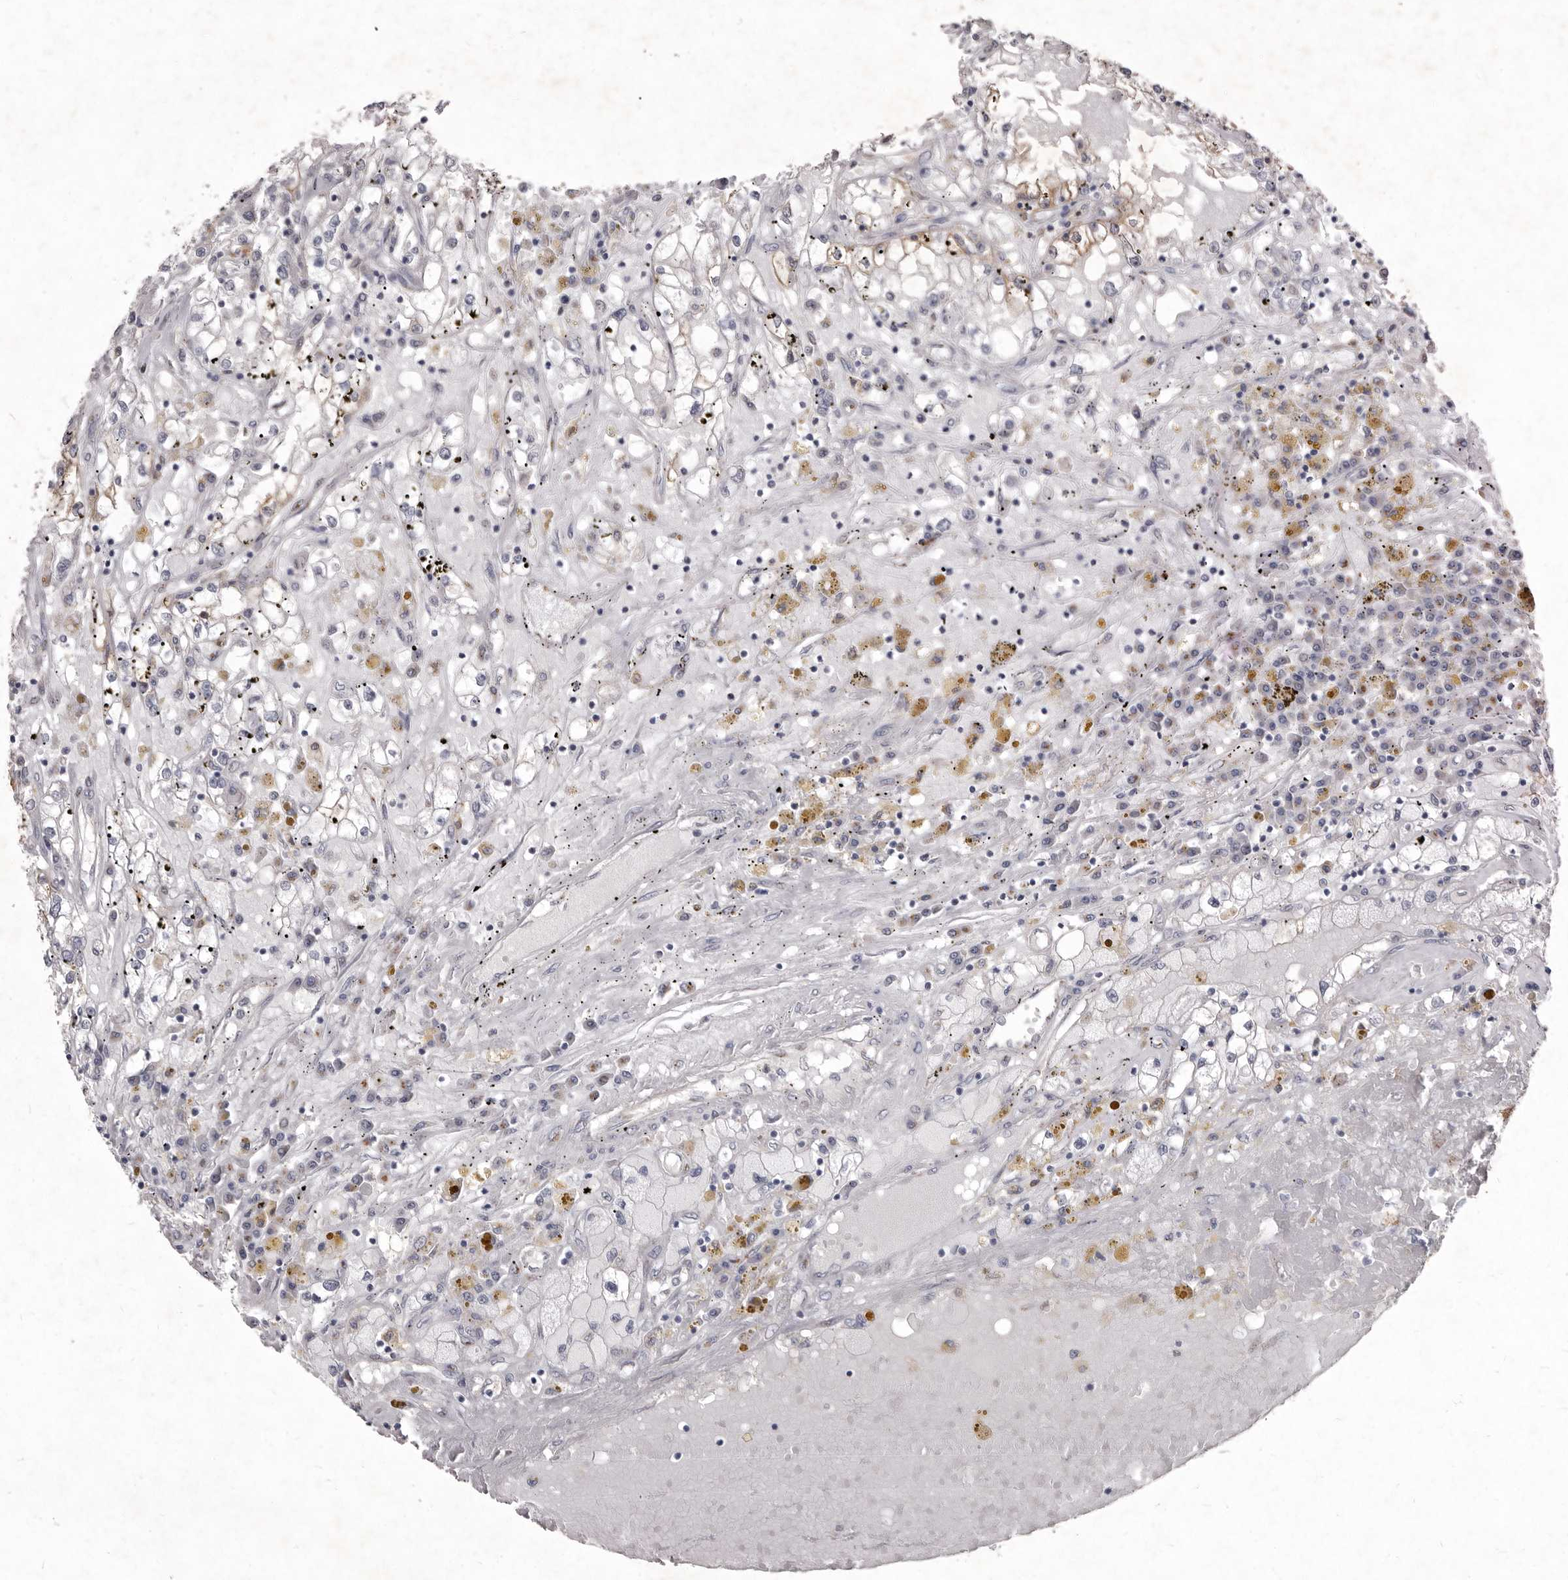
{"staining": {"intensity": "weak", "quantity": "<25%", "location": "cytoplasmic/membranous"}, "tissue": "renal cancer", "cell_type": "Tumor cells", "image_type": "cancer", "snomed": [{"axis": "morphology", "description": "Adenocarcinoma, NOS"}, {"axis": "topography", "description": "Kidney"}], "caption": "High magnification brightfield microscopy of adenocarcinoma (renal) stained with DAB (brown) and counterstained with hematoxylin (blue): tumor cells show no significant staining.", "gene": "P2RX6", "patient": {"sex": "male", "age": 56}}